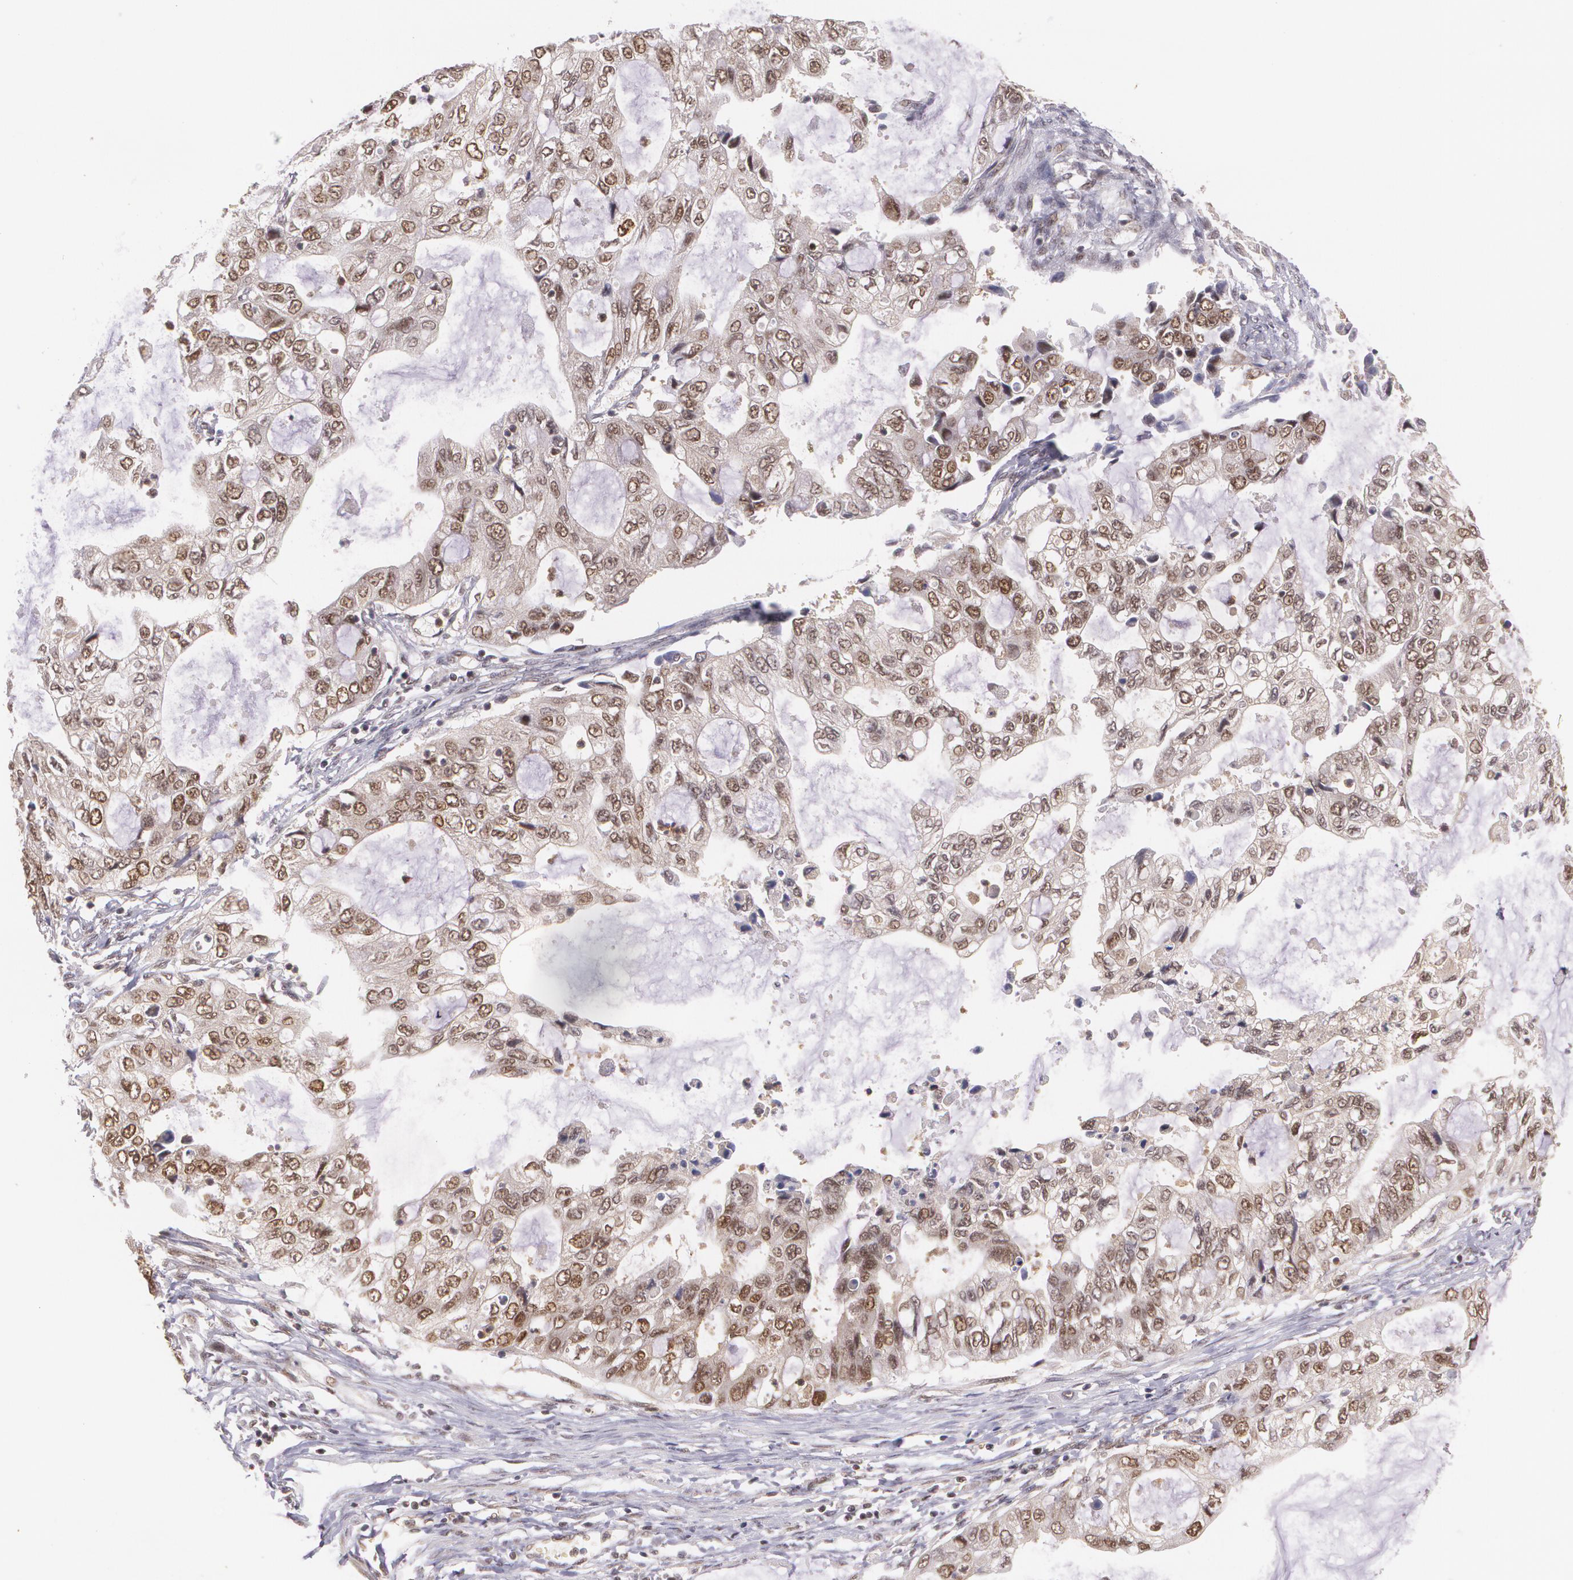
{"staining": {"intensity": "moderate", "quantity": "25%-75%", "location": "nuclear"}, "tissue": "stomach cancer", "cell_type": "Tumor cells", "image_type": "cancer", "snomed": [{"axis": "morphology", "description": "Adenocarcinoma, NOS"}, {"axis": "topography", "description": "Stomach, upper"}], "caption": "Adenocarcinoma (stomach) tissue reveals moderate nuclear staining in about 25%-75% of tumor cells, visualized by immunohistochemistry.", "gene": "CUL2", "patient": {"sex": "female", "age": 52}}